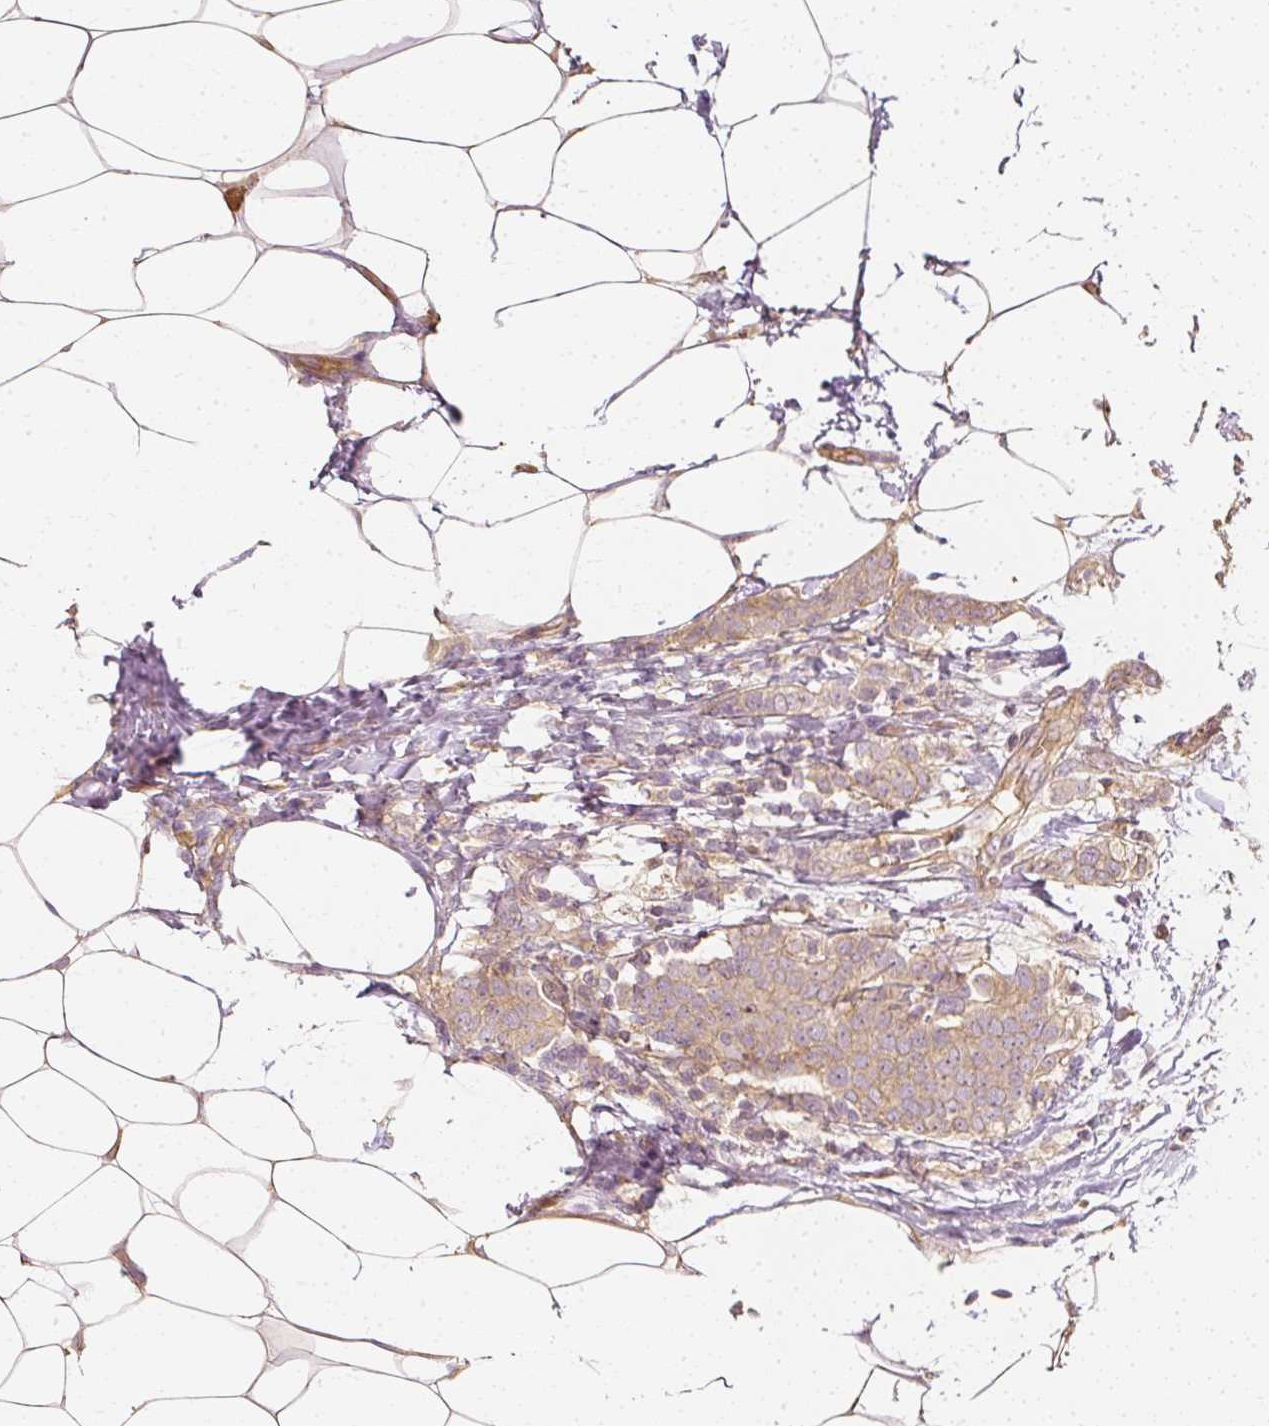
{"staining": {"intensity": "weak", "quantity": ">75%", "location": "cytoplasmic/membranous"}, "tissue": "breast cancer", "cell_type": "Tumor cells", "image_type": "cancer", "snomed": [{"axis": "morphology", "description": "Duct carcinoma"}, {"axis": "topography", "description": "Breast"}], "caption": "Tumor cells exhibit low levels of weak cytoplasmic/membranous expression in approximately >75% of cells in breast cancer. (brown staining indicates protein expression, while blue staining denotes nuclei).", "gene": "GNAQ", "patient": {"sex": "female", "age": 72}}